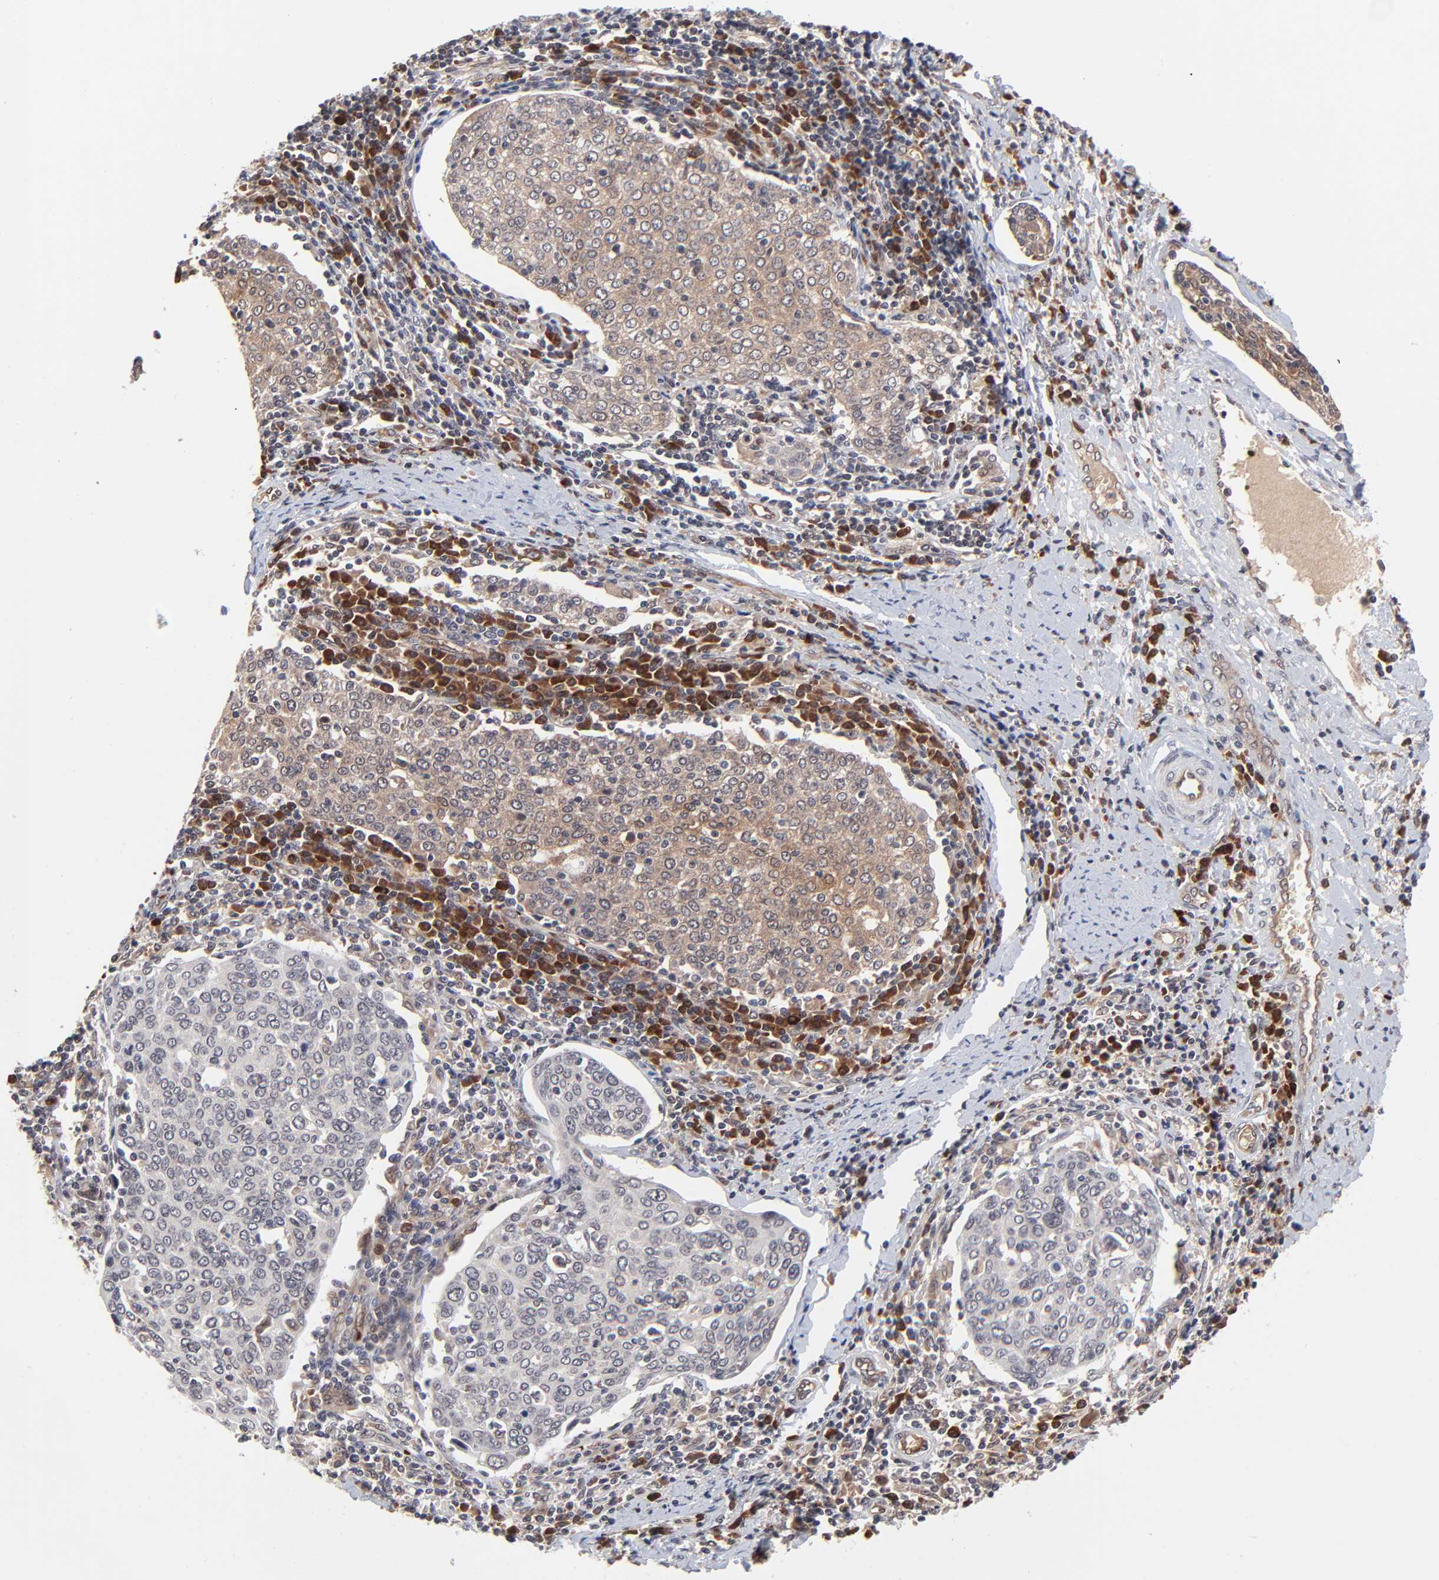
{"staining": {"intensity": "moderate", "quantity": ">75%", "location": "cytoplasmic/membranous"}, "tissue": "cervical cancer", "cell_type": "Tumor cells", "image_type": "cancer", "snomed": [{"axis": "morphology", "description": "Squamous cell carcinoma, NOS"}, {"axis": "topography", "description": "Cervix"}], "caption": "This is an image of IHC staining of cervical cancer, which shows moderate positivity in the cytoplasmic/membranous of tumor cells.", "gene": "CASP10", "patient": {"sex": "female", "age": 40}}